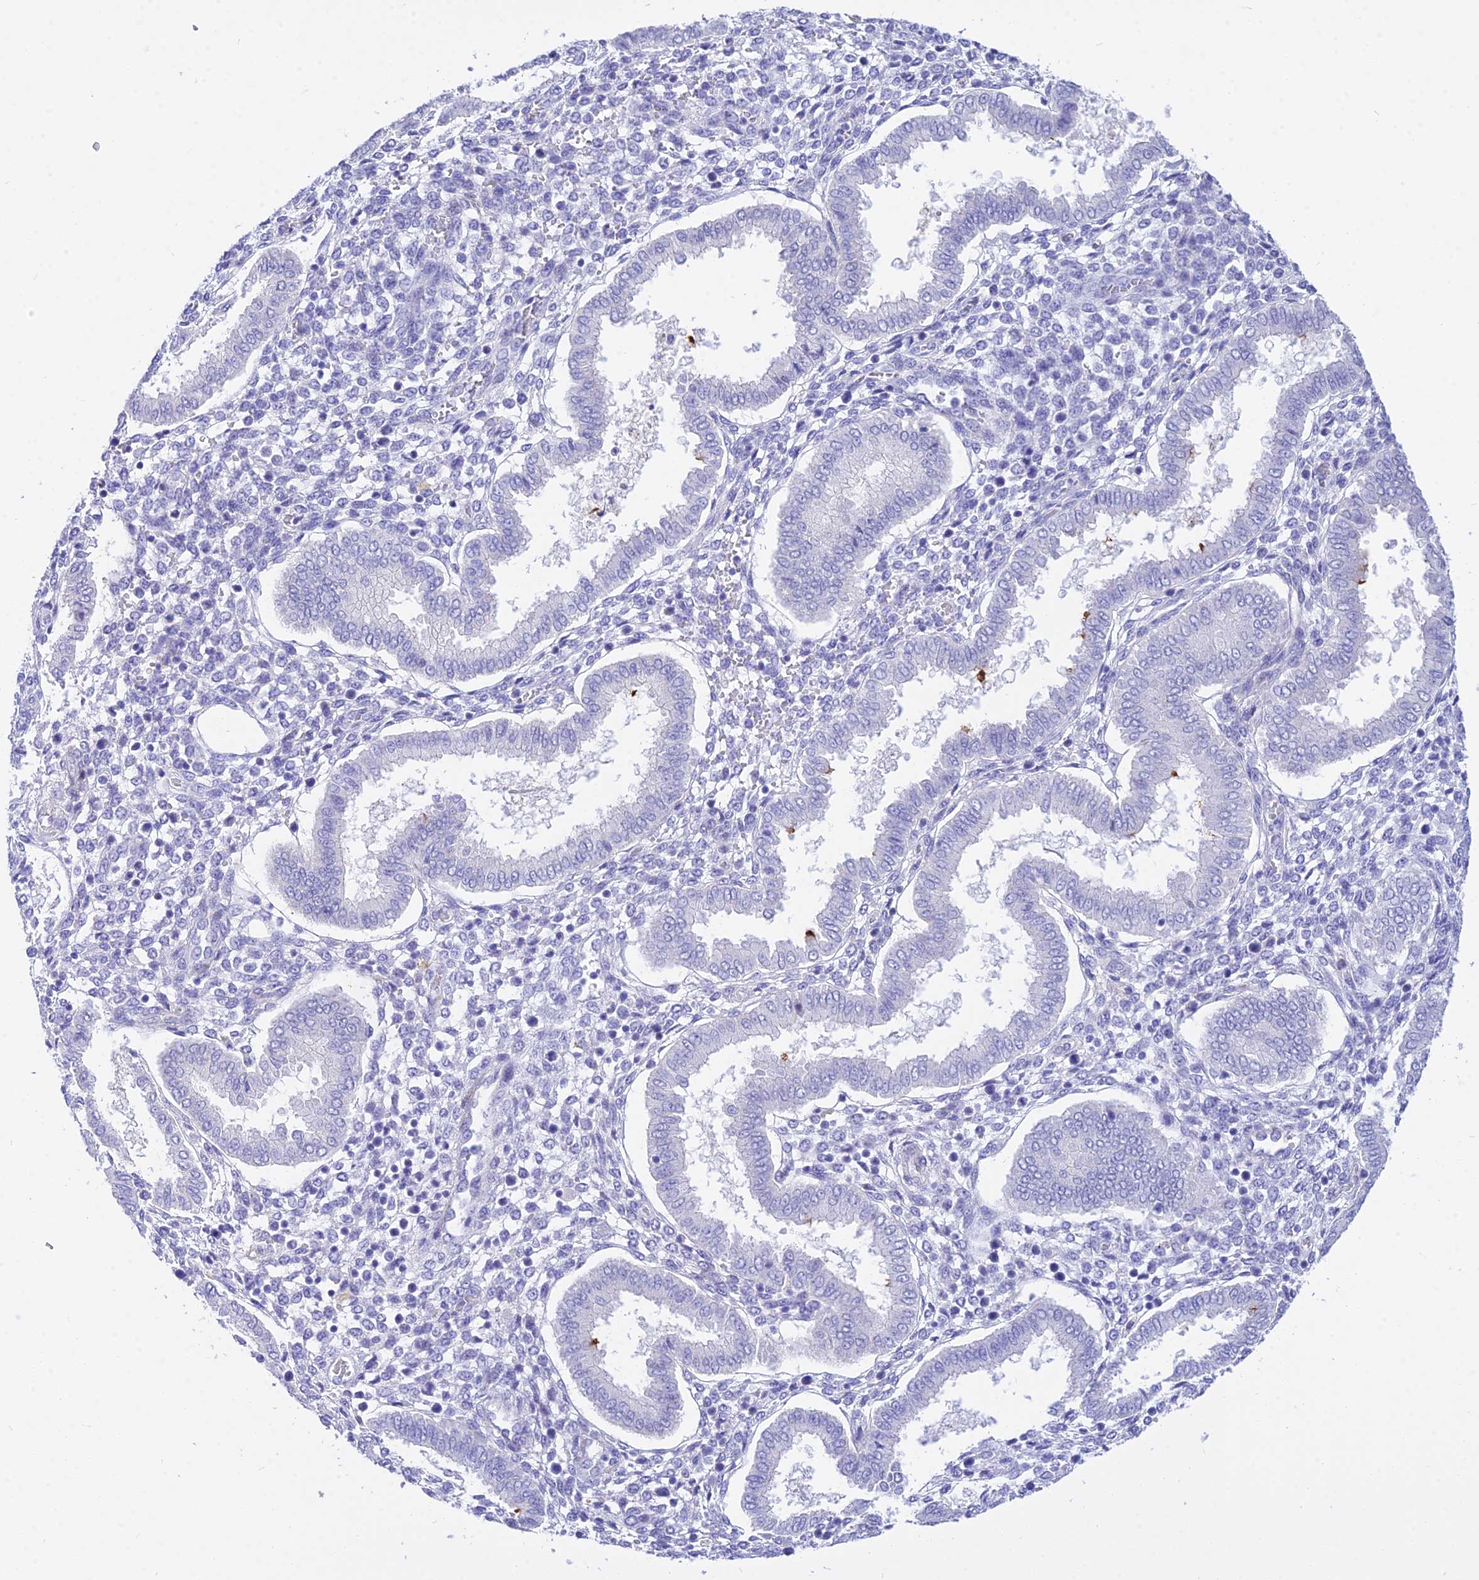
{"staining": {"intensity": "negative", "quantity": "none", "location": "none"}, "tissue": "endometrium", "cell_type": "Cells in endometrial stroma", "image_type": "normal", "snomed": [{"axis": "morphology", "description": "Normal tissue, NOS"}, {"axis": "topography", "description": "Endometrium"}], "caption": "High power microscopy photomicrograph of an immunohistochemistry (IHC) photomicrograph of normal endometrium, revealing no significant staining in cells in endometrial stroma.", "gene": "DEFB107A", "patient": {"sex": "female", "age": 24}}